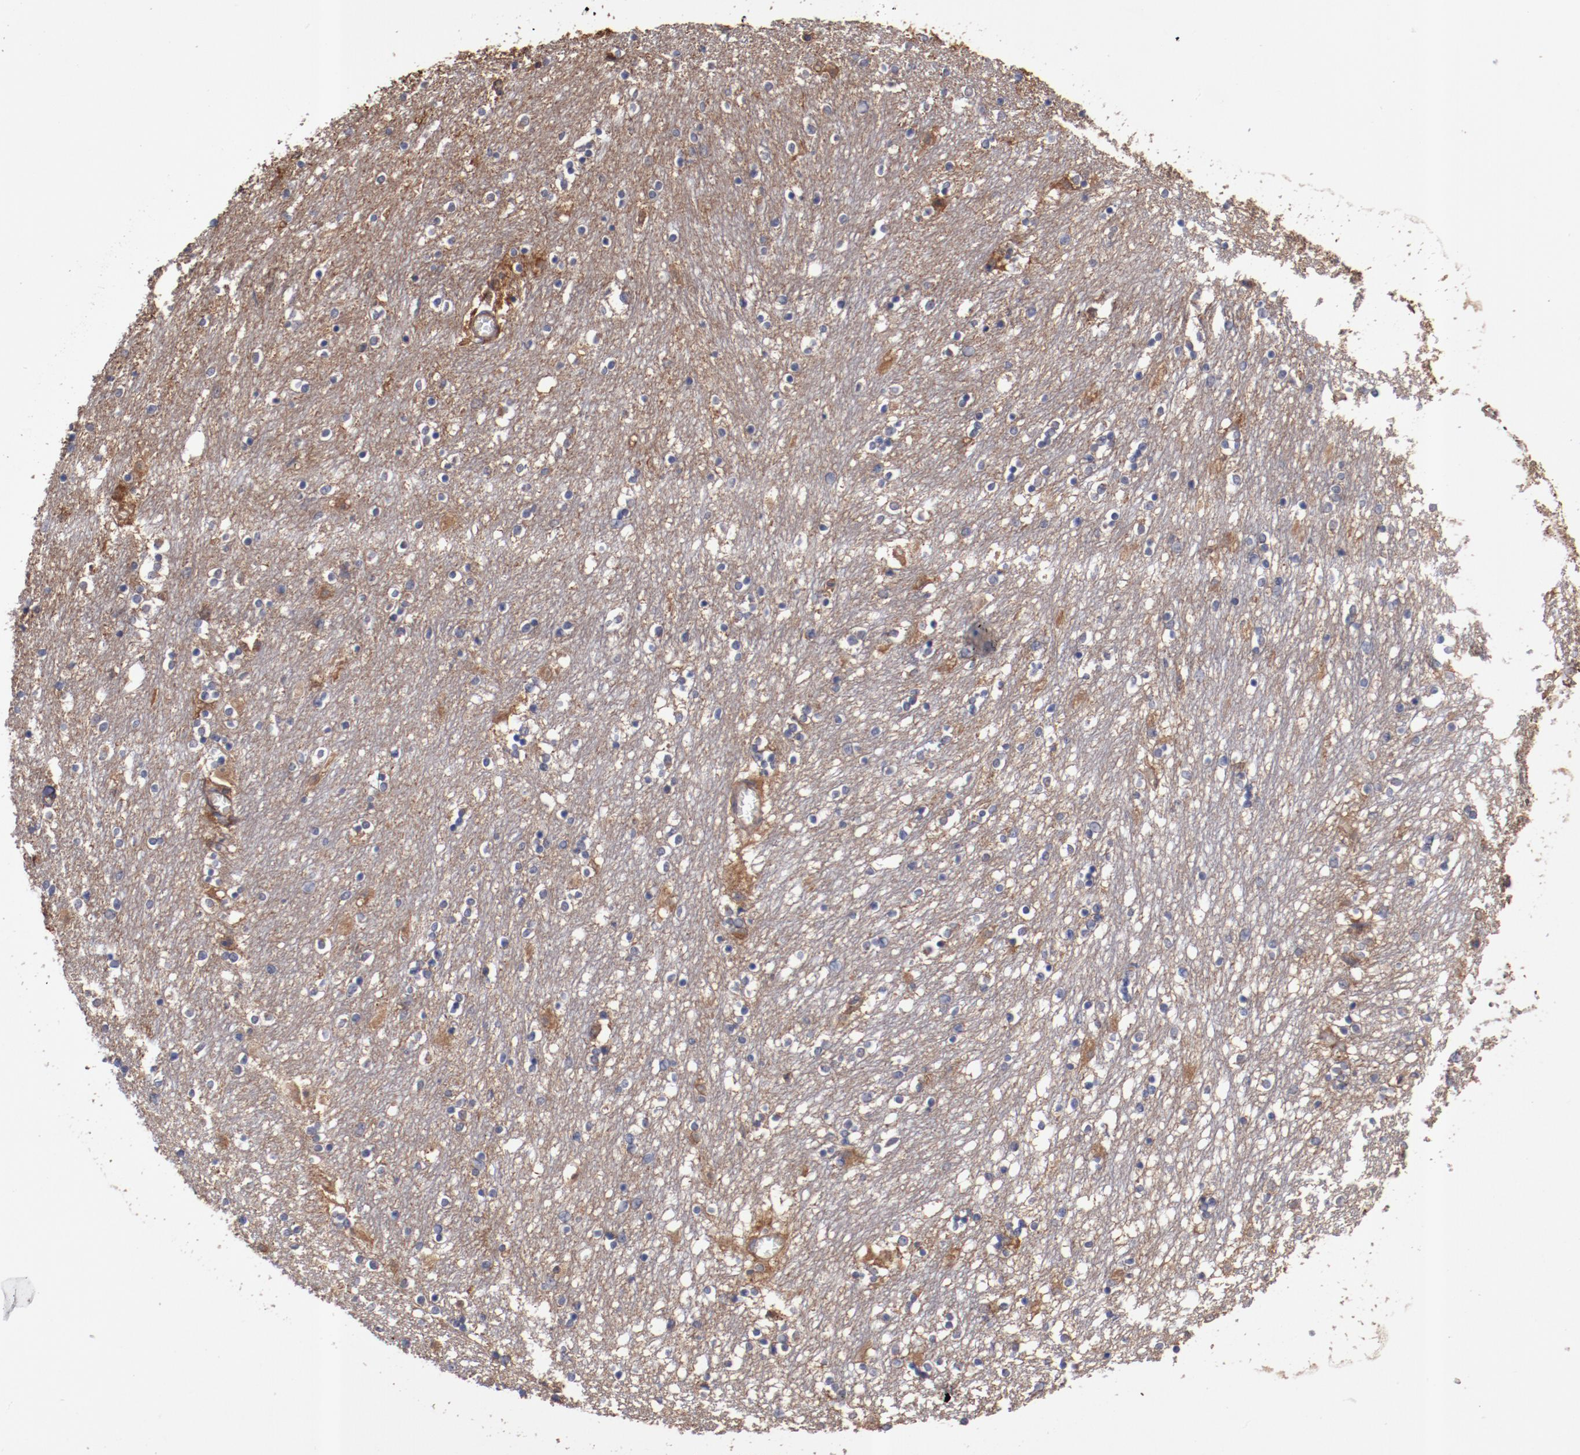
{"staining": {"intensity": "weak", "quantity": "<25%", "location": "cytoplasmic/membranous"}, "tissue": "caudate", "cell_type": "Glial cells", "image_type": "normal", "snomed": [{"axis": "morphology", "description": "Normal tissue, NOS"}, {"axis": "topography", "description": "Lateral ventricle wall"}], "caption": "There is no significant positivity in glial cells of caudate. (Stains: DAB (3,3'-diaminobenzidine) immunohistochemistry (IHC) with hematoxylin counter stain, Microscopy: brightfield microscopy at high magnification).", "gene": "DNAAF2", "patient": {"sex": "female", "age": 54}}